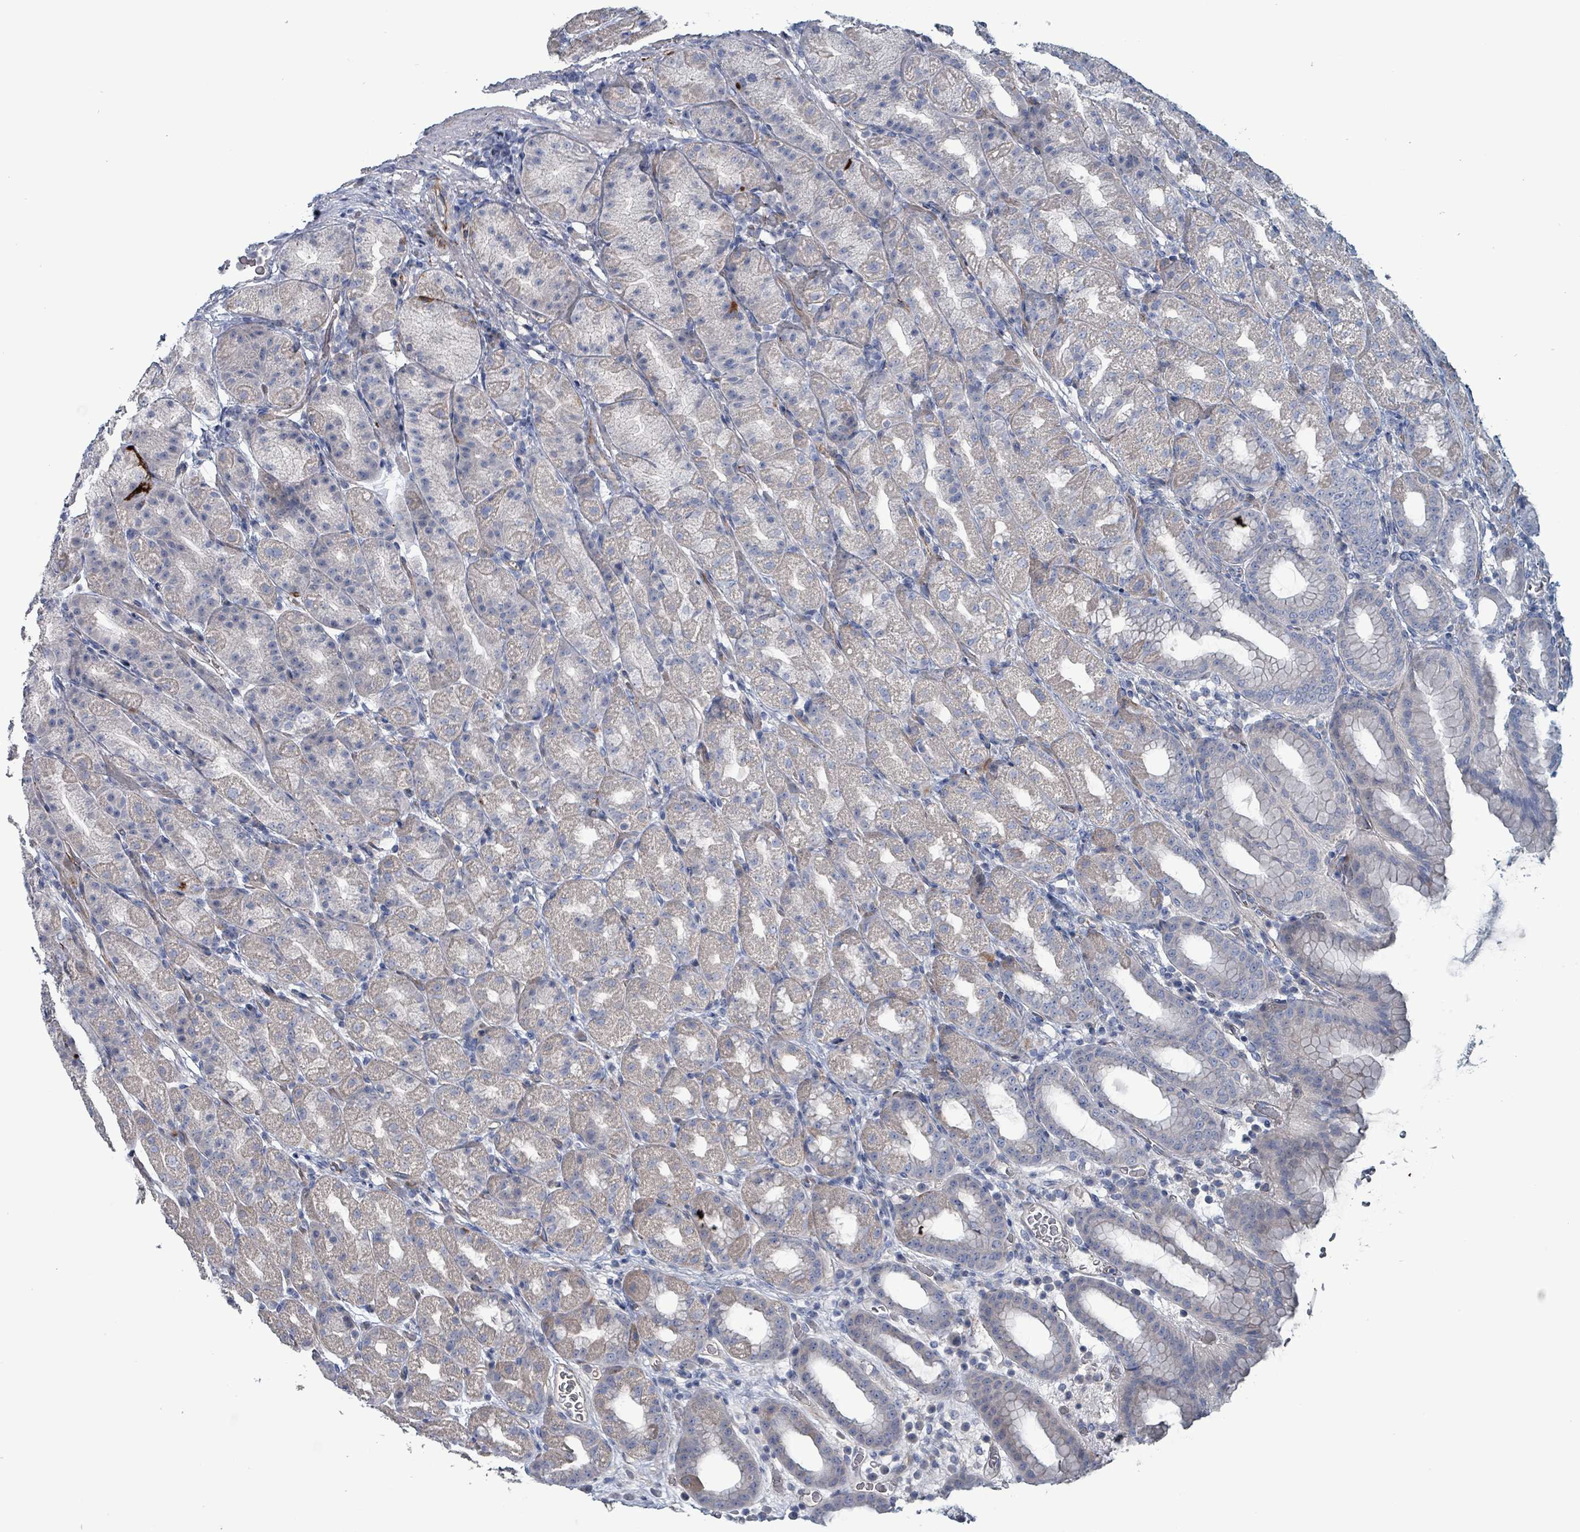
{"staining": {"intensity": "weak", "quantity": "<25%", "location": "cytoplasmic/membranous"}, "tissue": "stomach", "cell_type": "Glandular cells", "image_type": "normal", "snomed": [{"axis": "morphology", "description": "Normal tissue, NOS"}, {"axis": "topography", "description": "Stomach, upper"}, {"axis": "topography", "description": "Stomach"}], "caption": "A high-resolution micrograph shows immunohistochemistry (IHC) staining of unremarkable stomach, which reveals no significant staining in glandular cells.", "gene": "TAAR5", "patient": {"sex": "male", "age": 68}}